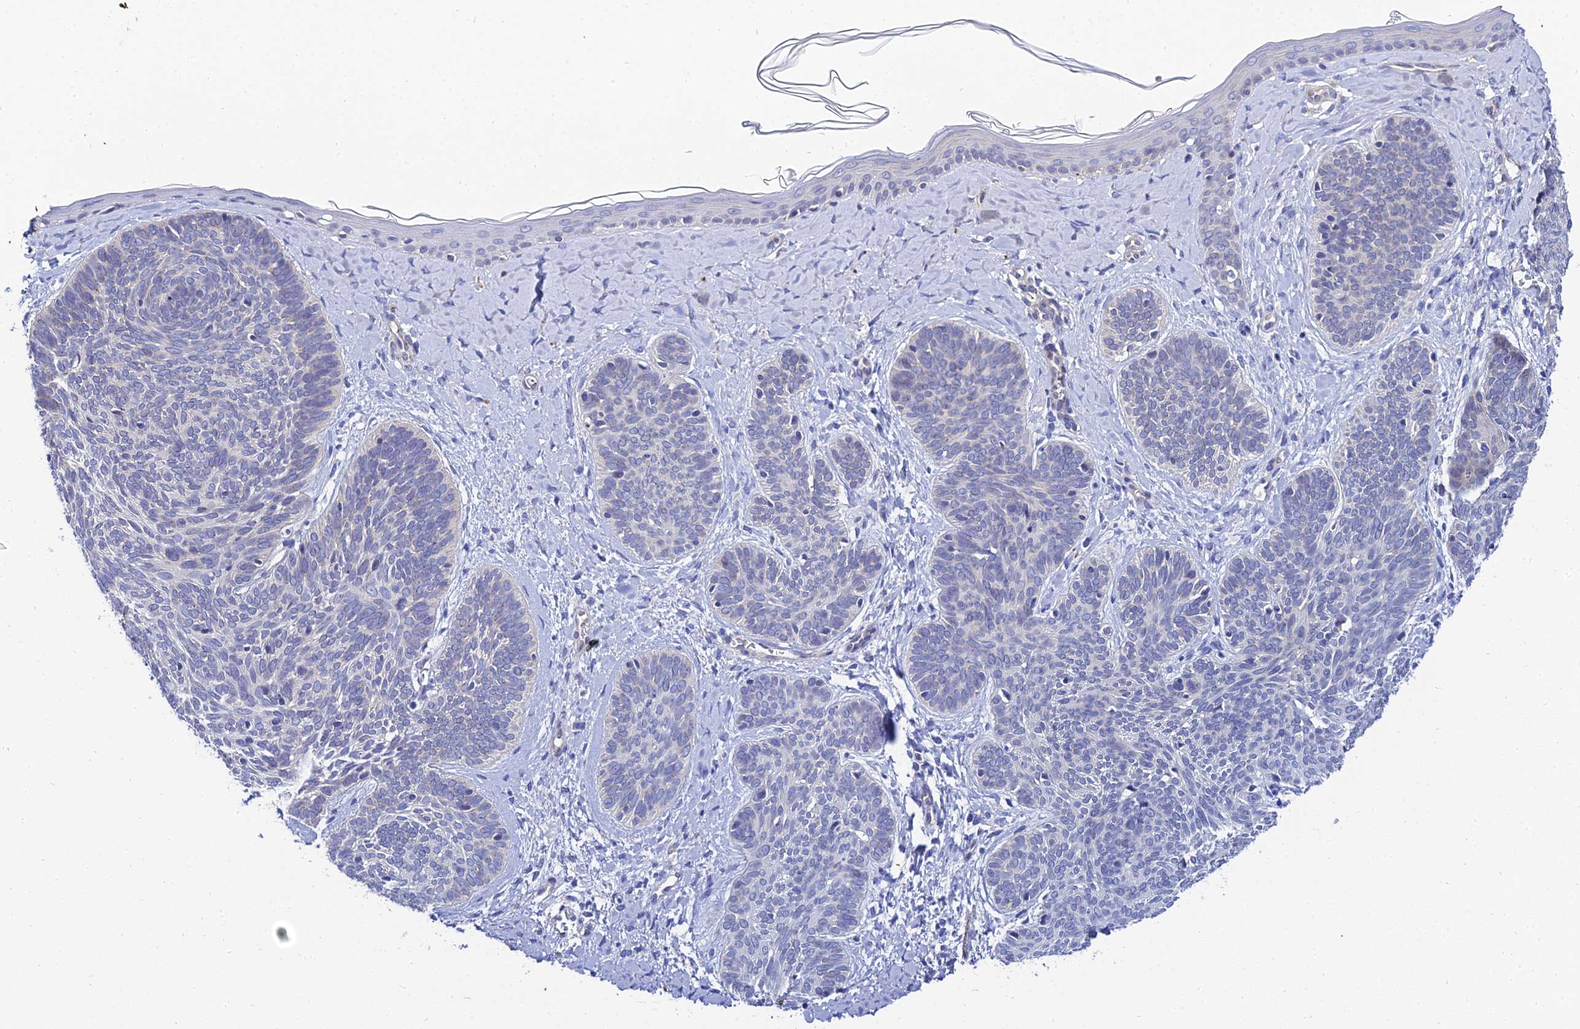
{"staining": {"intensity": "negative", "quantity": "none", "location": "none"}, "tissue": "skin cancer", "cell_type": "Tumor cells", "image_type": "cancer", "snomed": [{"axis": "morphology", "description": "Basal cell carcinoma"}, {"axis": "topography", "description": "Skin"}], "caption": "Skin cancer (basal cell carcinoma) stained for a protein using immunohistochemistry (IHC) exhibits no staining tumor cells.", "gene": "APOBEC3H", "patient": {"sex": "female", "age": 81}}